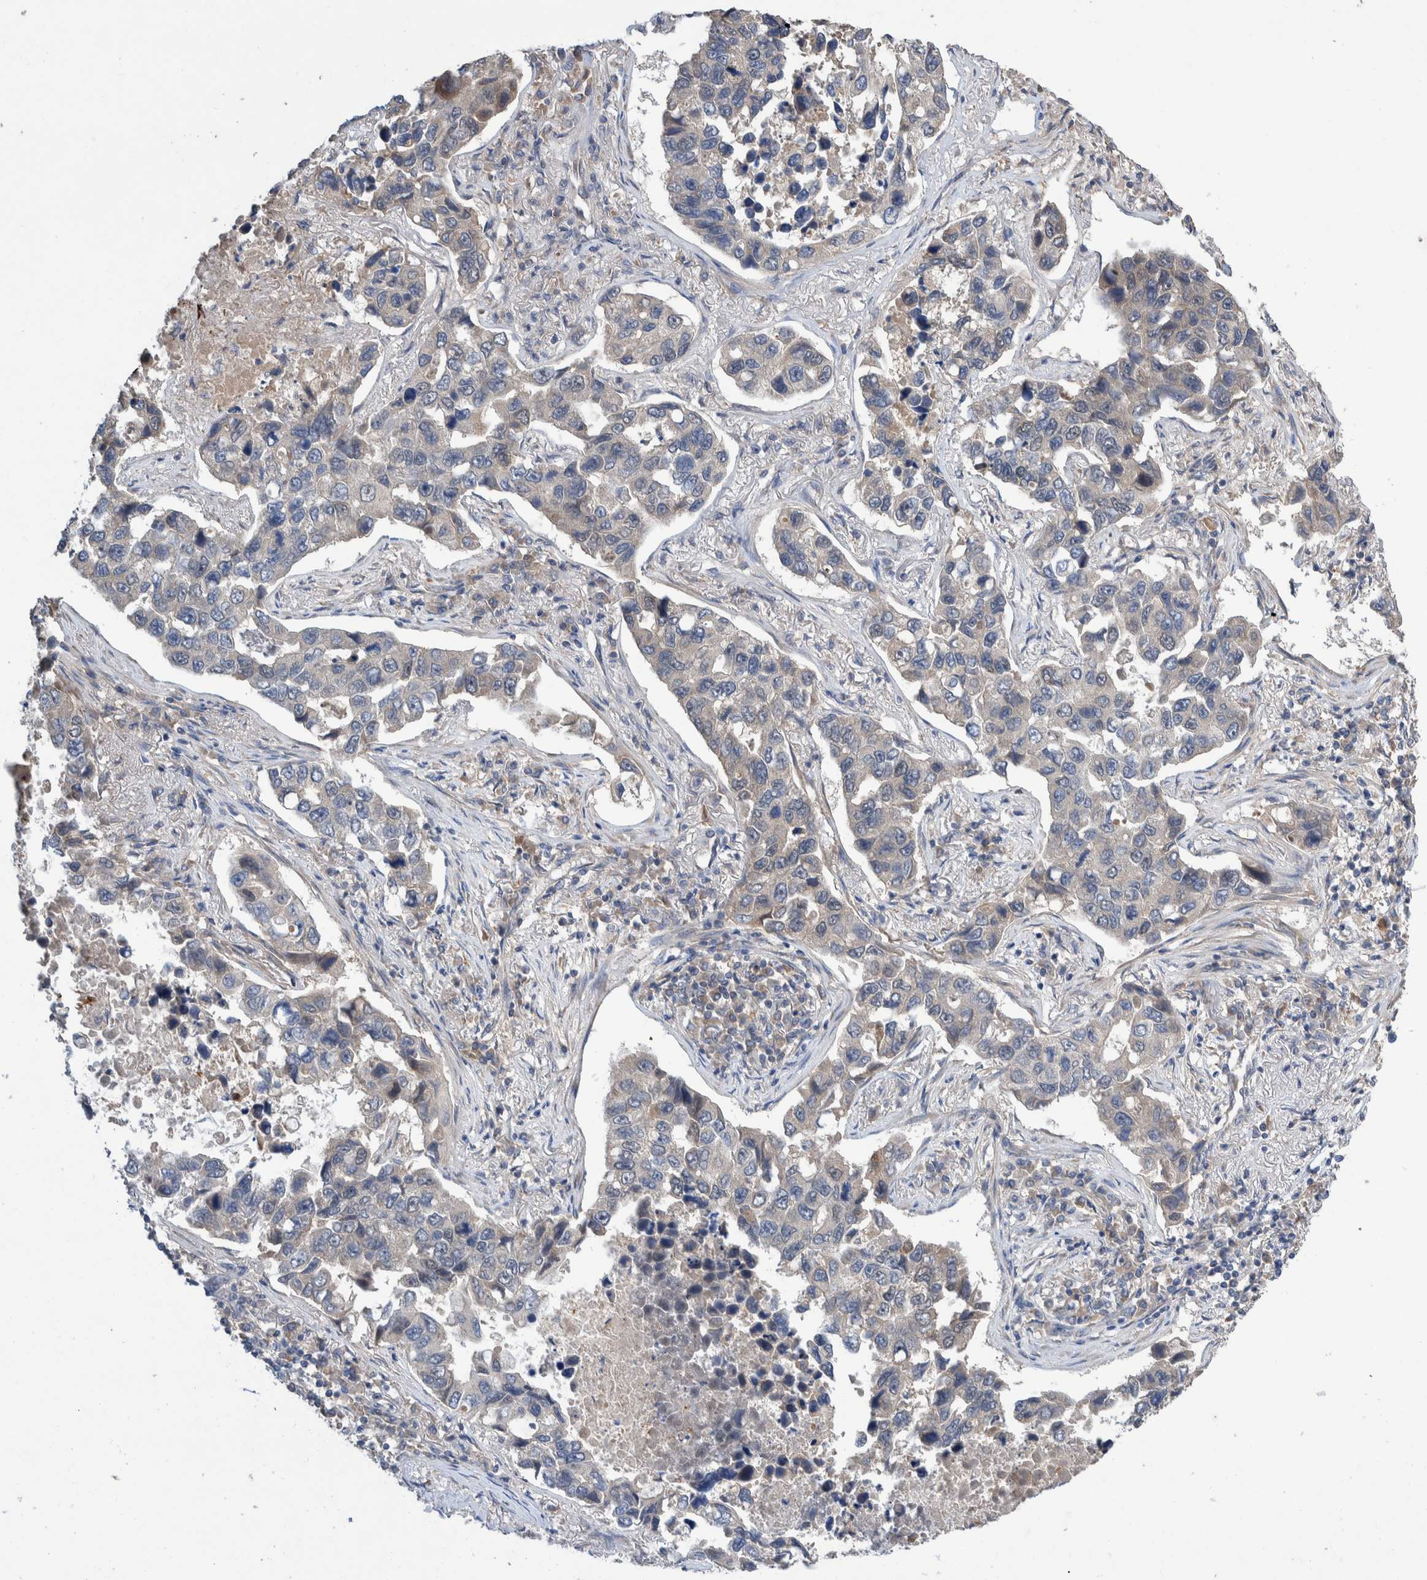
{"staining": {"intensity": "weak", "quantity": "<25%", "location": "cytoplasmic/membranous"}, "tissue": "lung cancer", "cell_type": "Tumor cells", "image_type": "cancer", "snomed": [{"axis": "morphology", "description": "Adenocarcinoma, NOS"}, {"axis": "topography", "description": "Lung"}], "caption": "Tumor cells are negative for brown protein staining in lung cancer.", "gene": "PLPBP", "patient": {"sex": "male", "age": 64}}